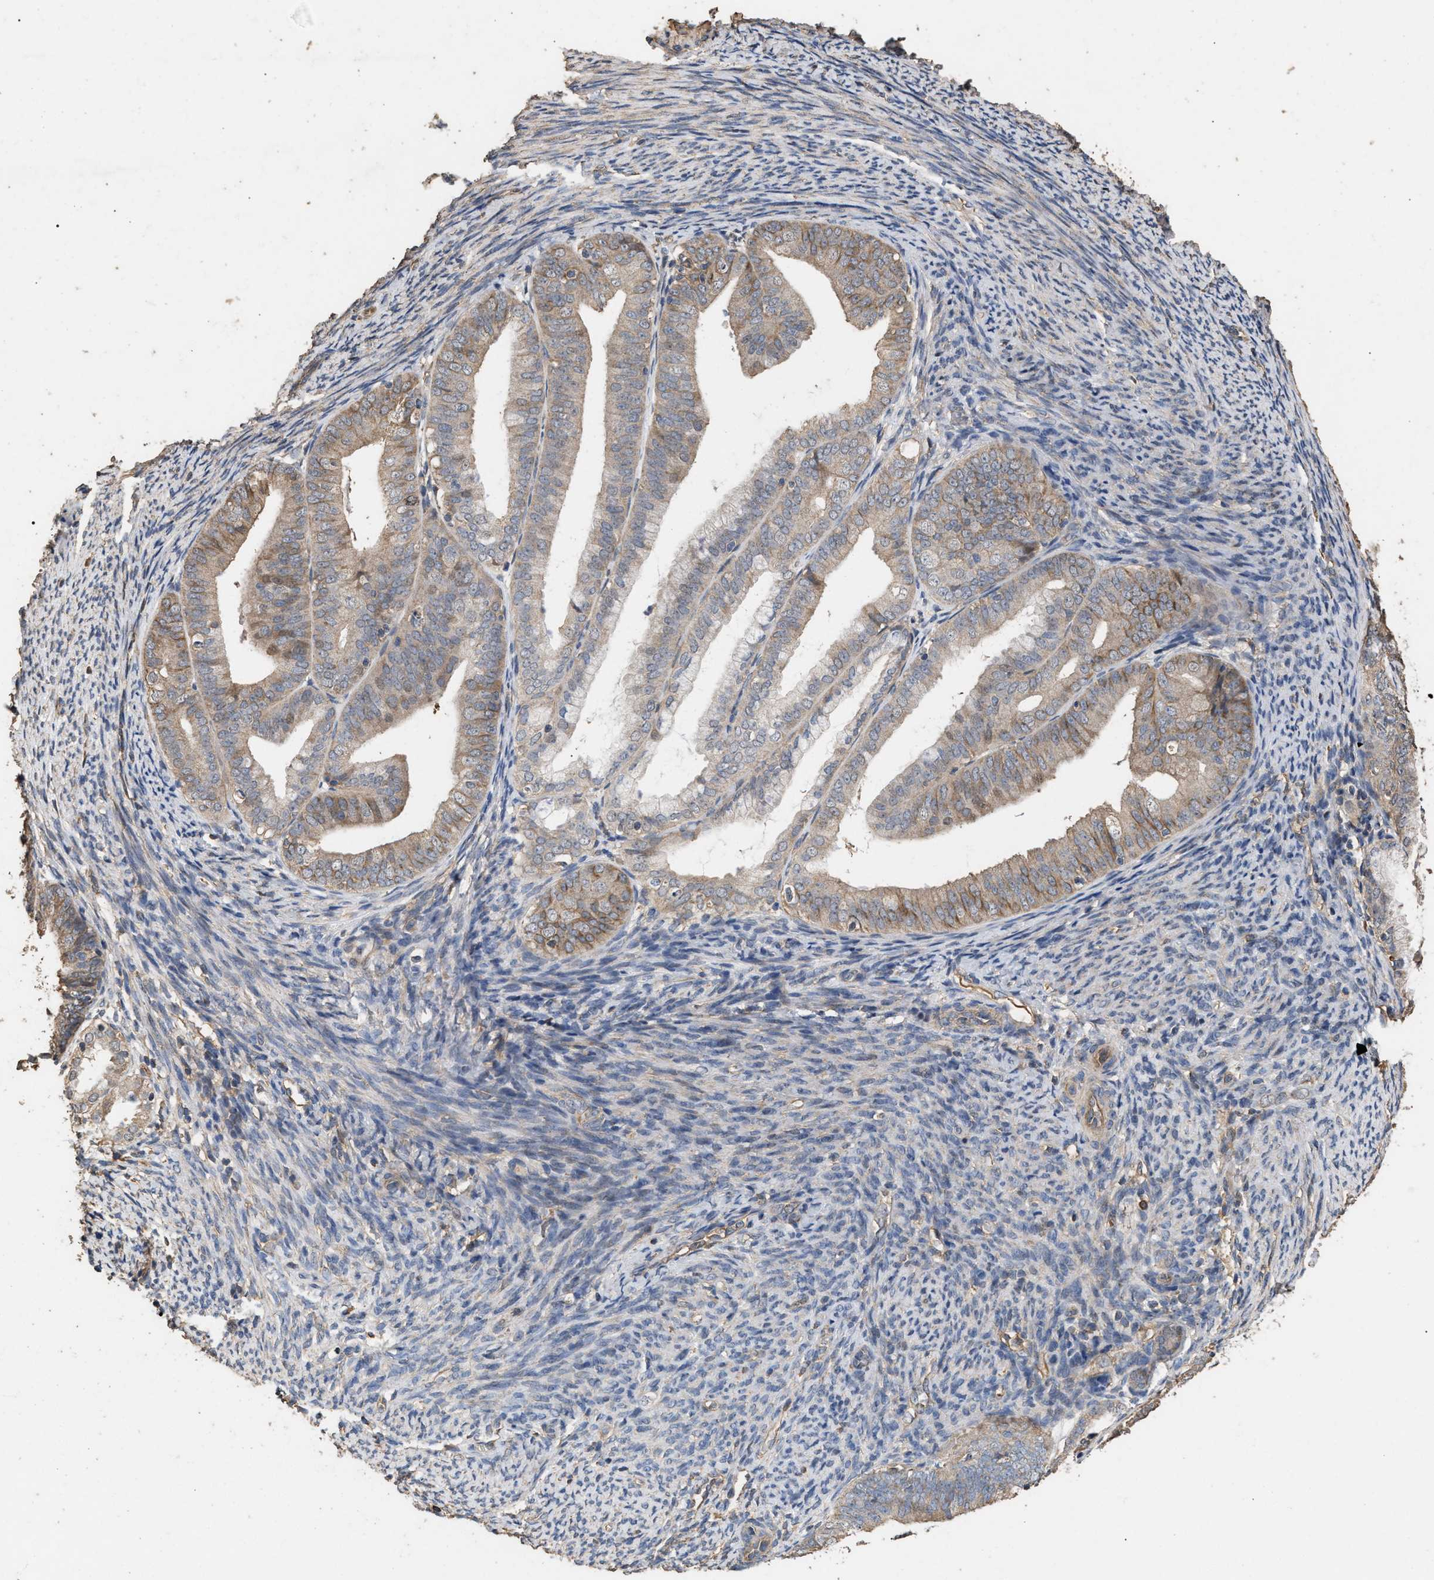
{"staining": {"intensity": "weak", "quantity": ">75%", "location": "cytoplasmic/membranous"}, "tissue": "endometrial cancer", "cell_type": "Tumor cells", "image_type": "cancer", "snomed": [{"axis": "morphology", "description": "Adenocarcinoma, NOS"}, {"axis": "topography", "description": "Endometrium"}], "caption": "Weak cytoplasmic/membranous protein positivity is seen in approximately >75% of tumor cells in adenocarcinoma (endometrial).", "gene": "HTRA3", "patient": {"sex": "female", "age": 63}}